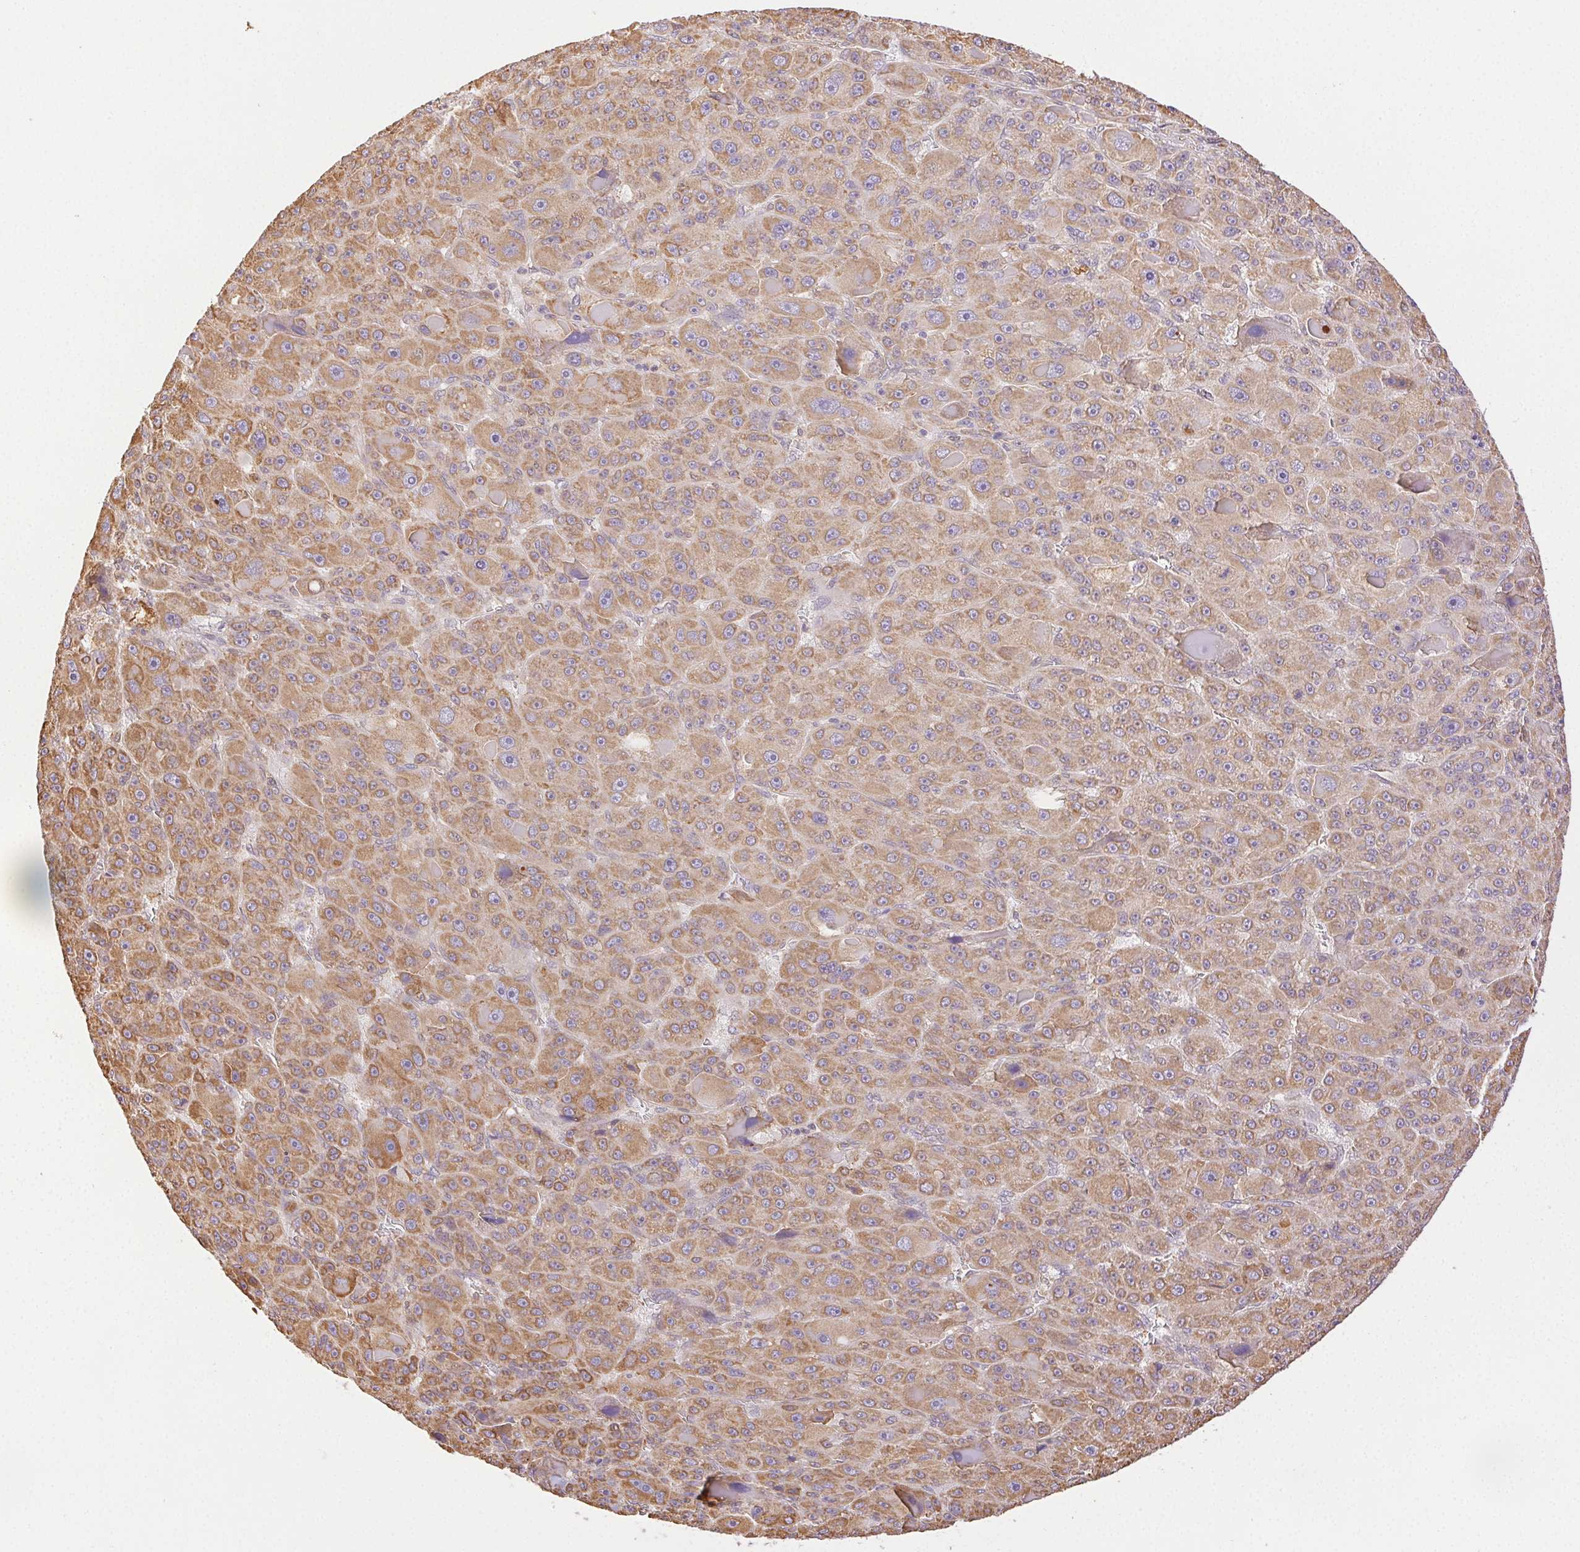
{"staining": {"intensity": "moderate", "quantity": ">75%", "location": "cytoplasmic/membranous"}, "tissue": "liver cancer", "cell_type": "Tumor cells", "image_type": "cancer", "snomed": [{"axis": "morphology", "description": "Carcinoma, Hepatocellular, NOS"}, {"axis": "topography", "description": "Liver"}], "caption": "Moderate cytoplasmic/membranous expression is seen in about >75% of tumor cells in liver hepatocellular carcinoma. Nuclei are stained in blue.", "gene": "ENTREP1", "patient": {"sex": "male", "age": 76}}